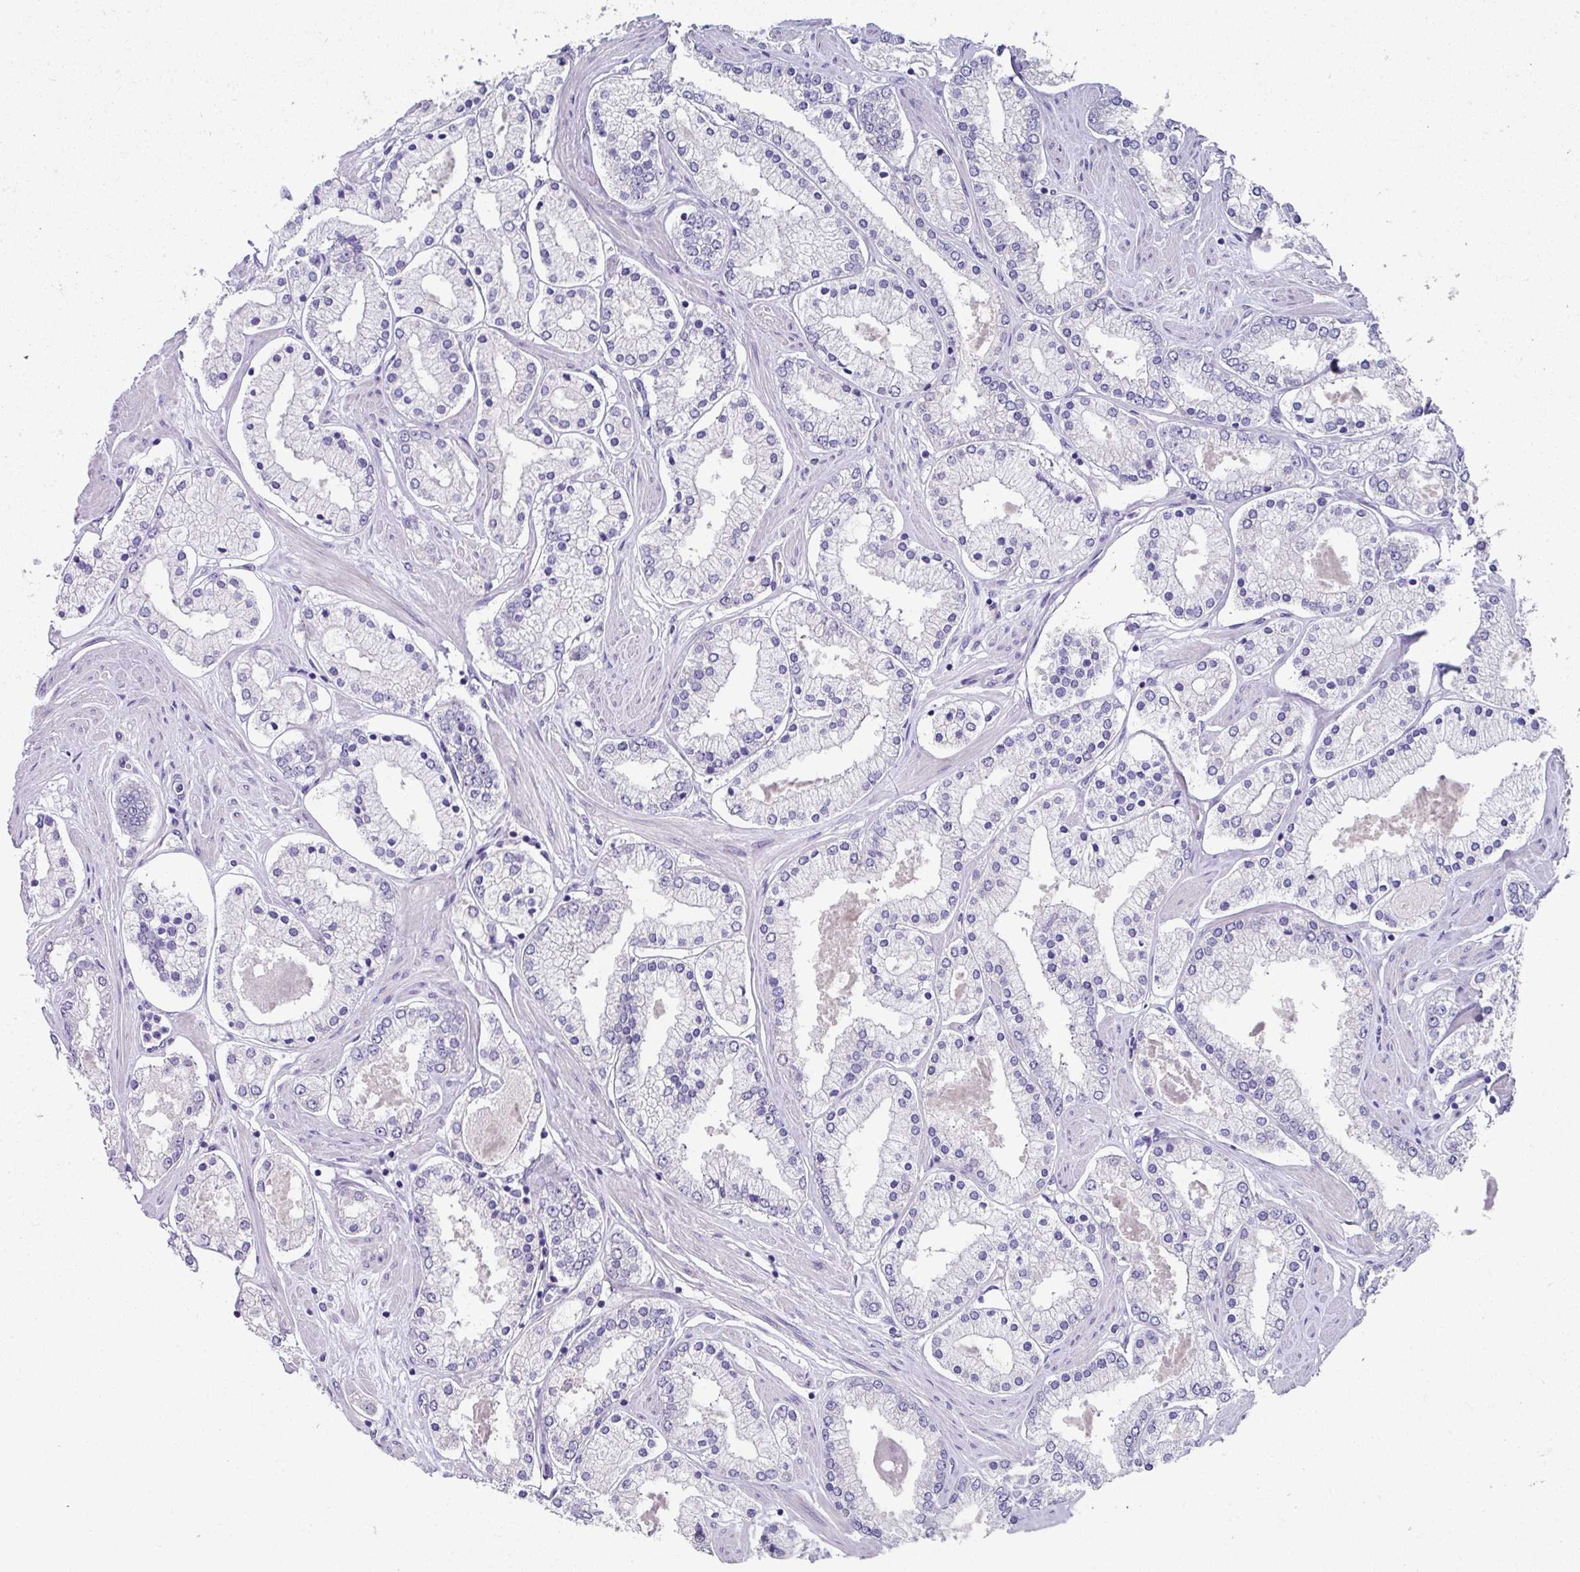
{"staining": {"intensity": "negative", "quantity": "none", "location": "none"}, "tissue": "prostate cancer", "cell_type": "Tumor cells", "image_type": "cancer", "snomed": [{"axis": "morphology", "description": "Adenocarcinoma, Low grade"}, {"axis": "topography", "description": "Prostate"}], "caption": "This is an IHC photomicrograph of low-grade adenocarcinoma (prostate). There is no positivity in tumor cells.", "gene": "CLDN1", "patient": {"sex": "male", "age": 42}}